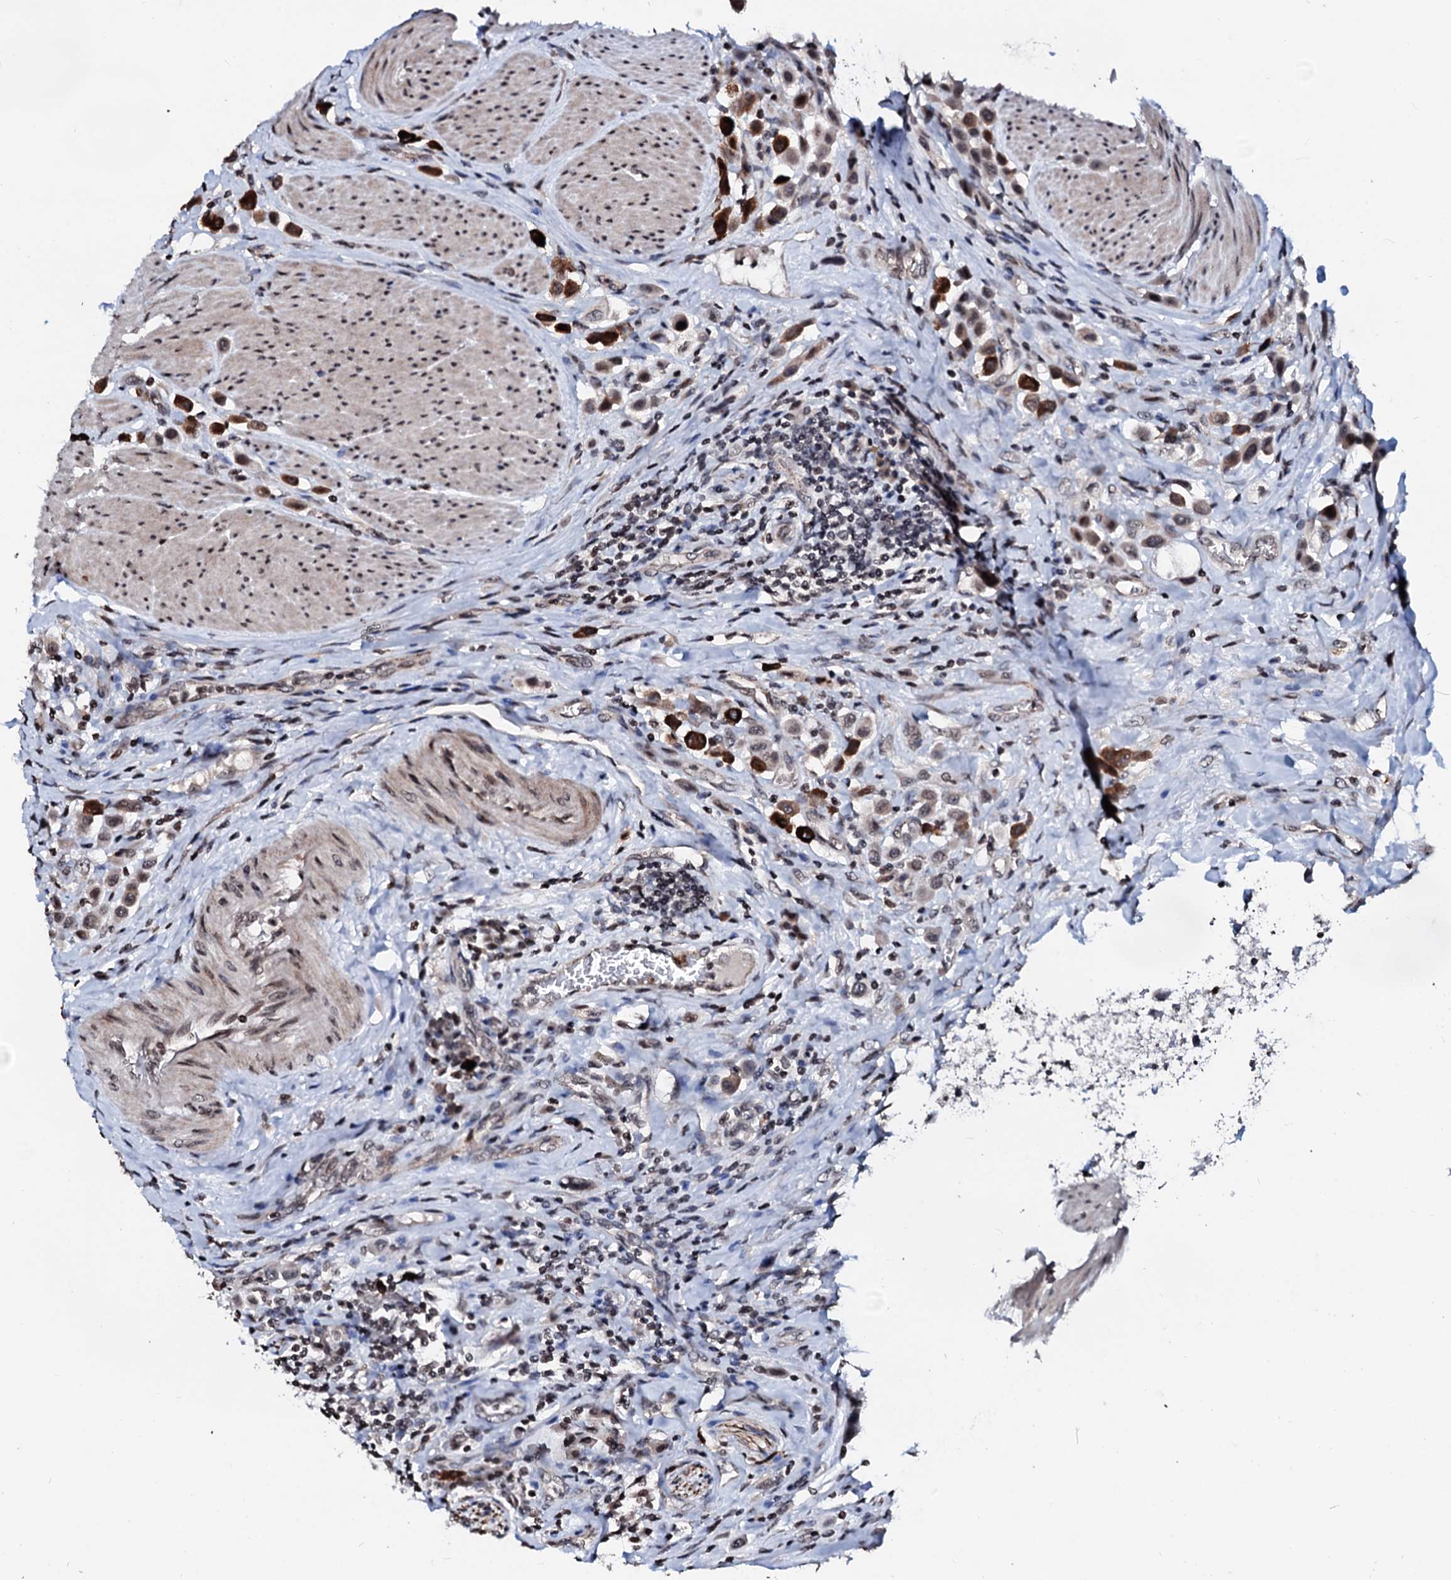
{"staining": {"intensity": "strong", "quantity": "25%-75%", "location": "cytoplasmic/membranous"}, "tissue": "urothelial cancer", "cell_type": "Tumor cells", "image_type": "cancer", "snomed": [{"axis": "morphology", "description": "Urothelial carcinoma, High grade"}, {"axis": "topography", "description": "Urinary bladder"}], "caption": "High-grade urothelial carcinoma tissue demonstrates strong cytoplasmic/membranous staining in approximately 25%-75% of tumor cells", "gene": "LSM11", "patient": {"sex": "male", "age": 50}}